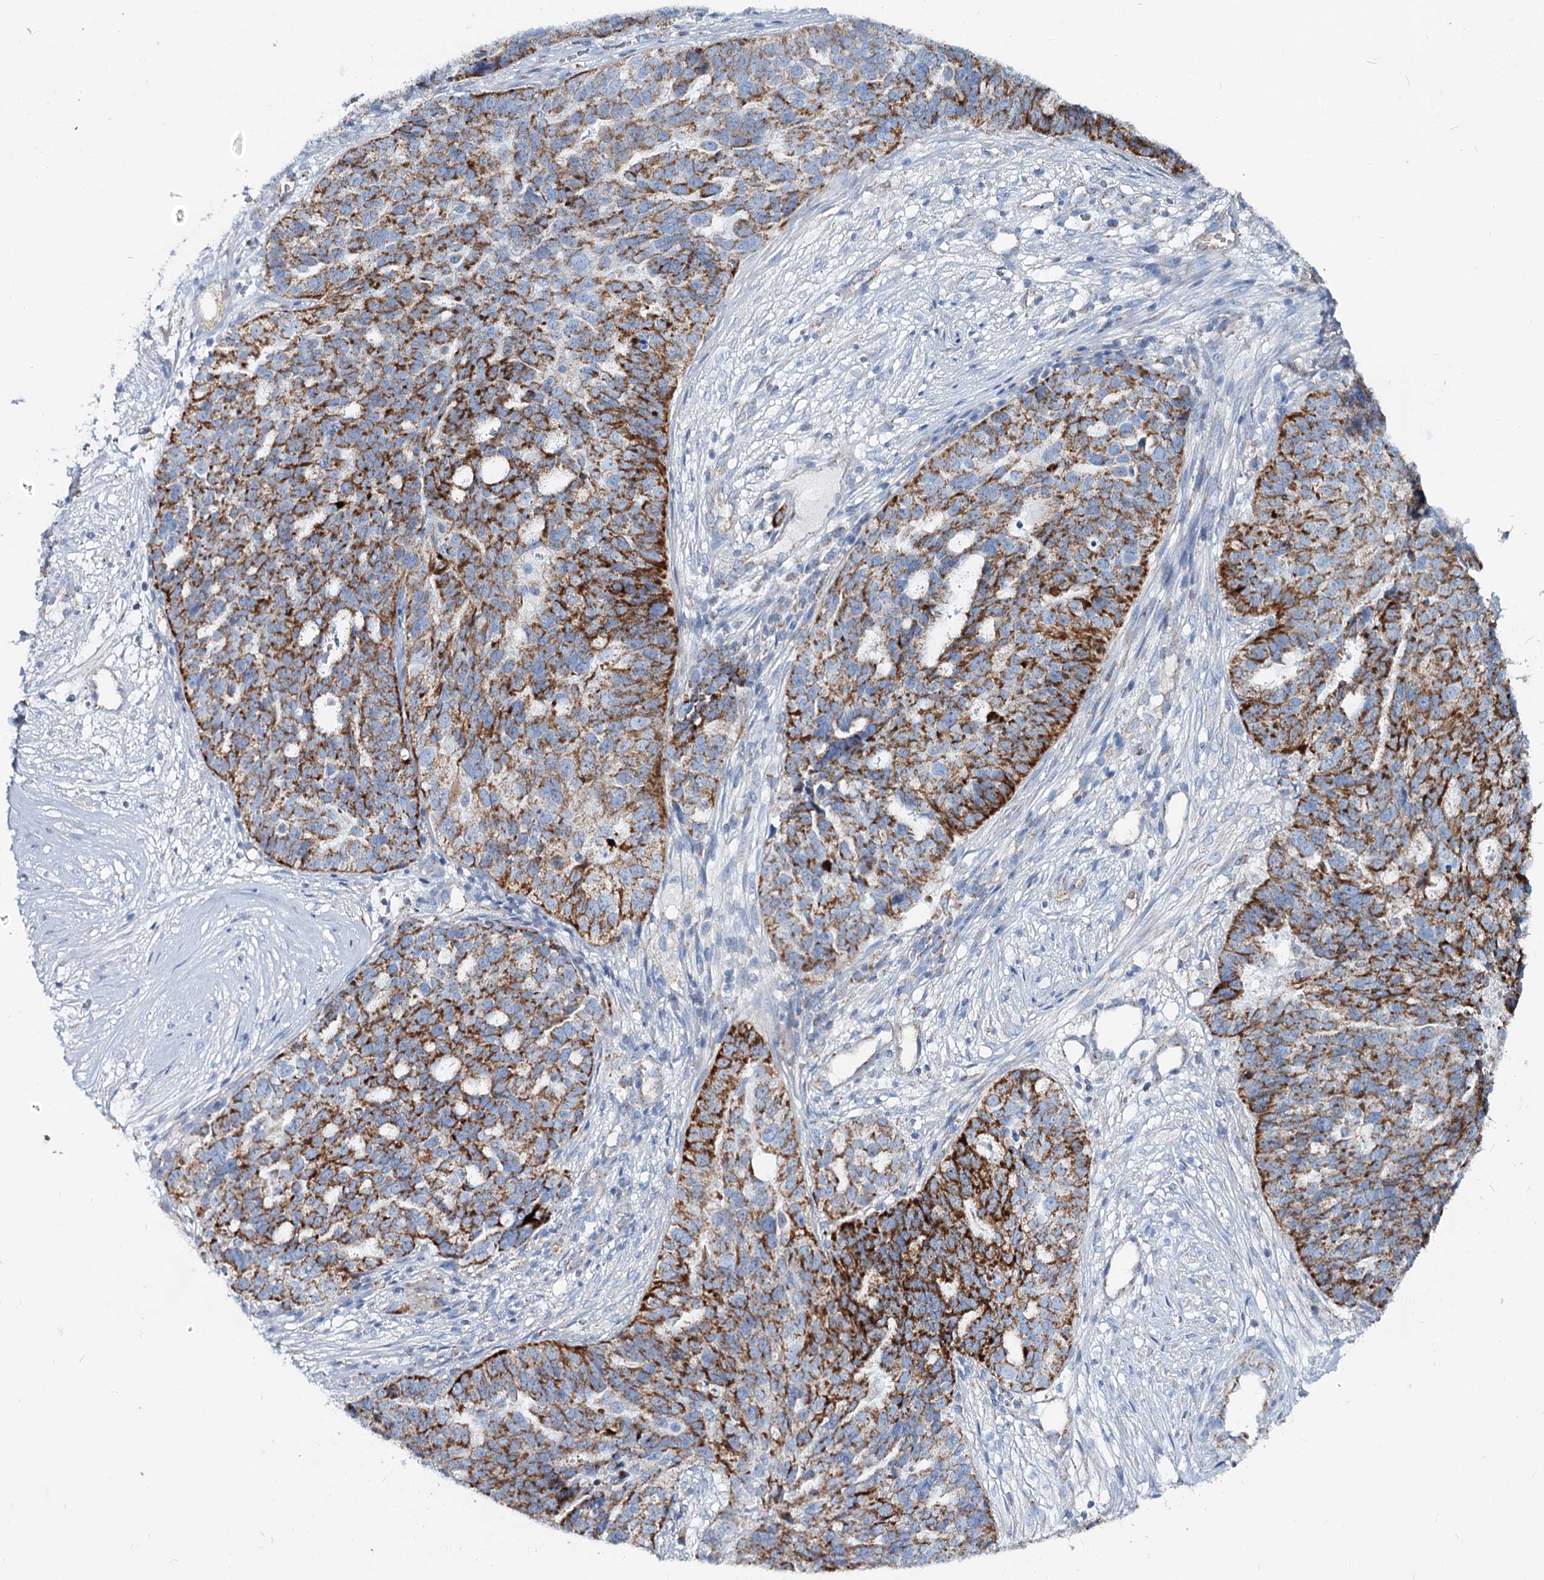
{"staining": {"intensity": "strong", "quantity": "25%-75%", "location": "cytoplasmic/membranous"}, "tissue": "ovarian cancer", "cell_type": "Tumor cells", "image_type": "cancer", "snomed": [{"axis": "morphology", "description": "Cystadenocarcinoma, serous, NOS"}, {"axis": "topography", "description": "Ovary"}], "caption": "Immunohistochemical staining of human serous cystadenocarcinoma (ovarian) reveals strong cytoplasmic/membranous protein positivity in approximately 25%-75% of tumor cells.", "gene": "MCCC2", "patient": {"sex": "female", "age": 59}}